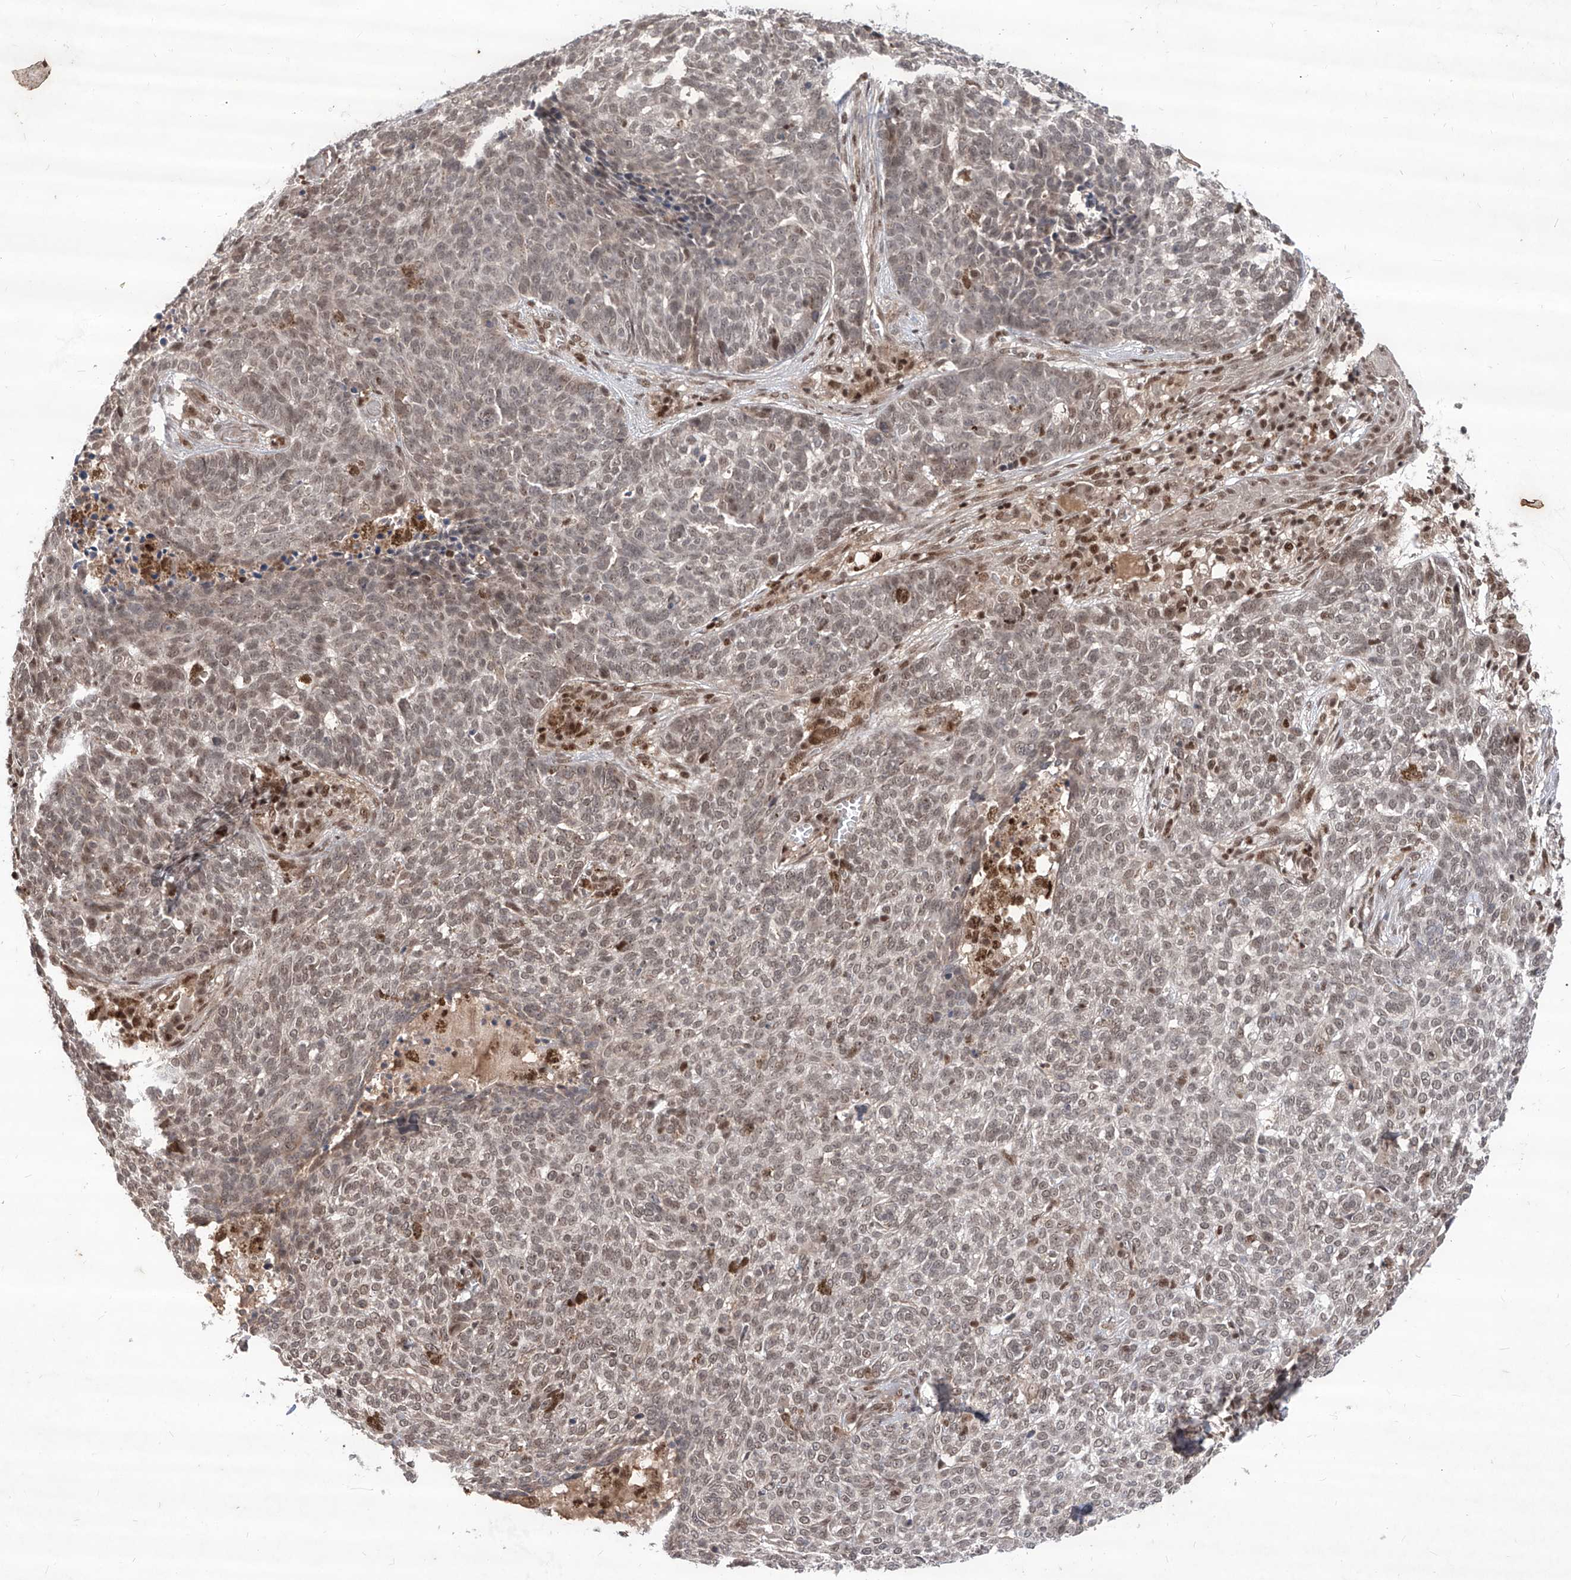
{"staining": {"intensity": "weak", "quantity": "25%-75%", "location": "nuclear"}, "tissue": "skin cancer", "cell_type": "Tumor cells", "image_type": "cancer", "snomed": [{"axis": "morphology", "description": "Basal cell carcinoma"}, {"axis": "topography", "description": "Skin"}], "caption": "Immunohistochemical staining of human skin cancer (basal cell carcinoma) reveals low levels of weak nuclear protein staining in approximately 25%-75% of tumor cells.", "gene": "IRF2", "patient": {"sex": "male", "age": 85}}